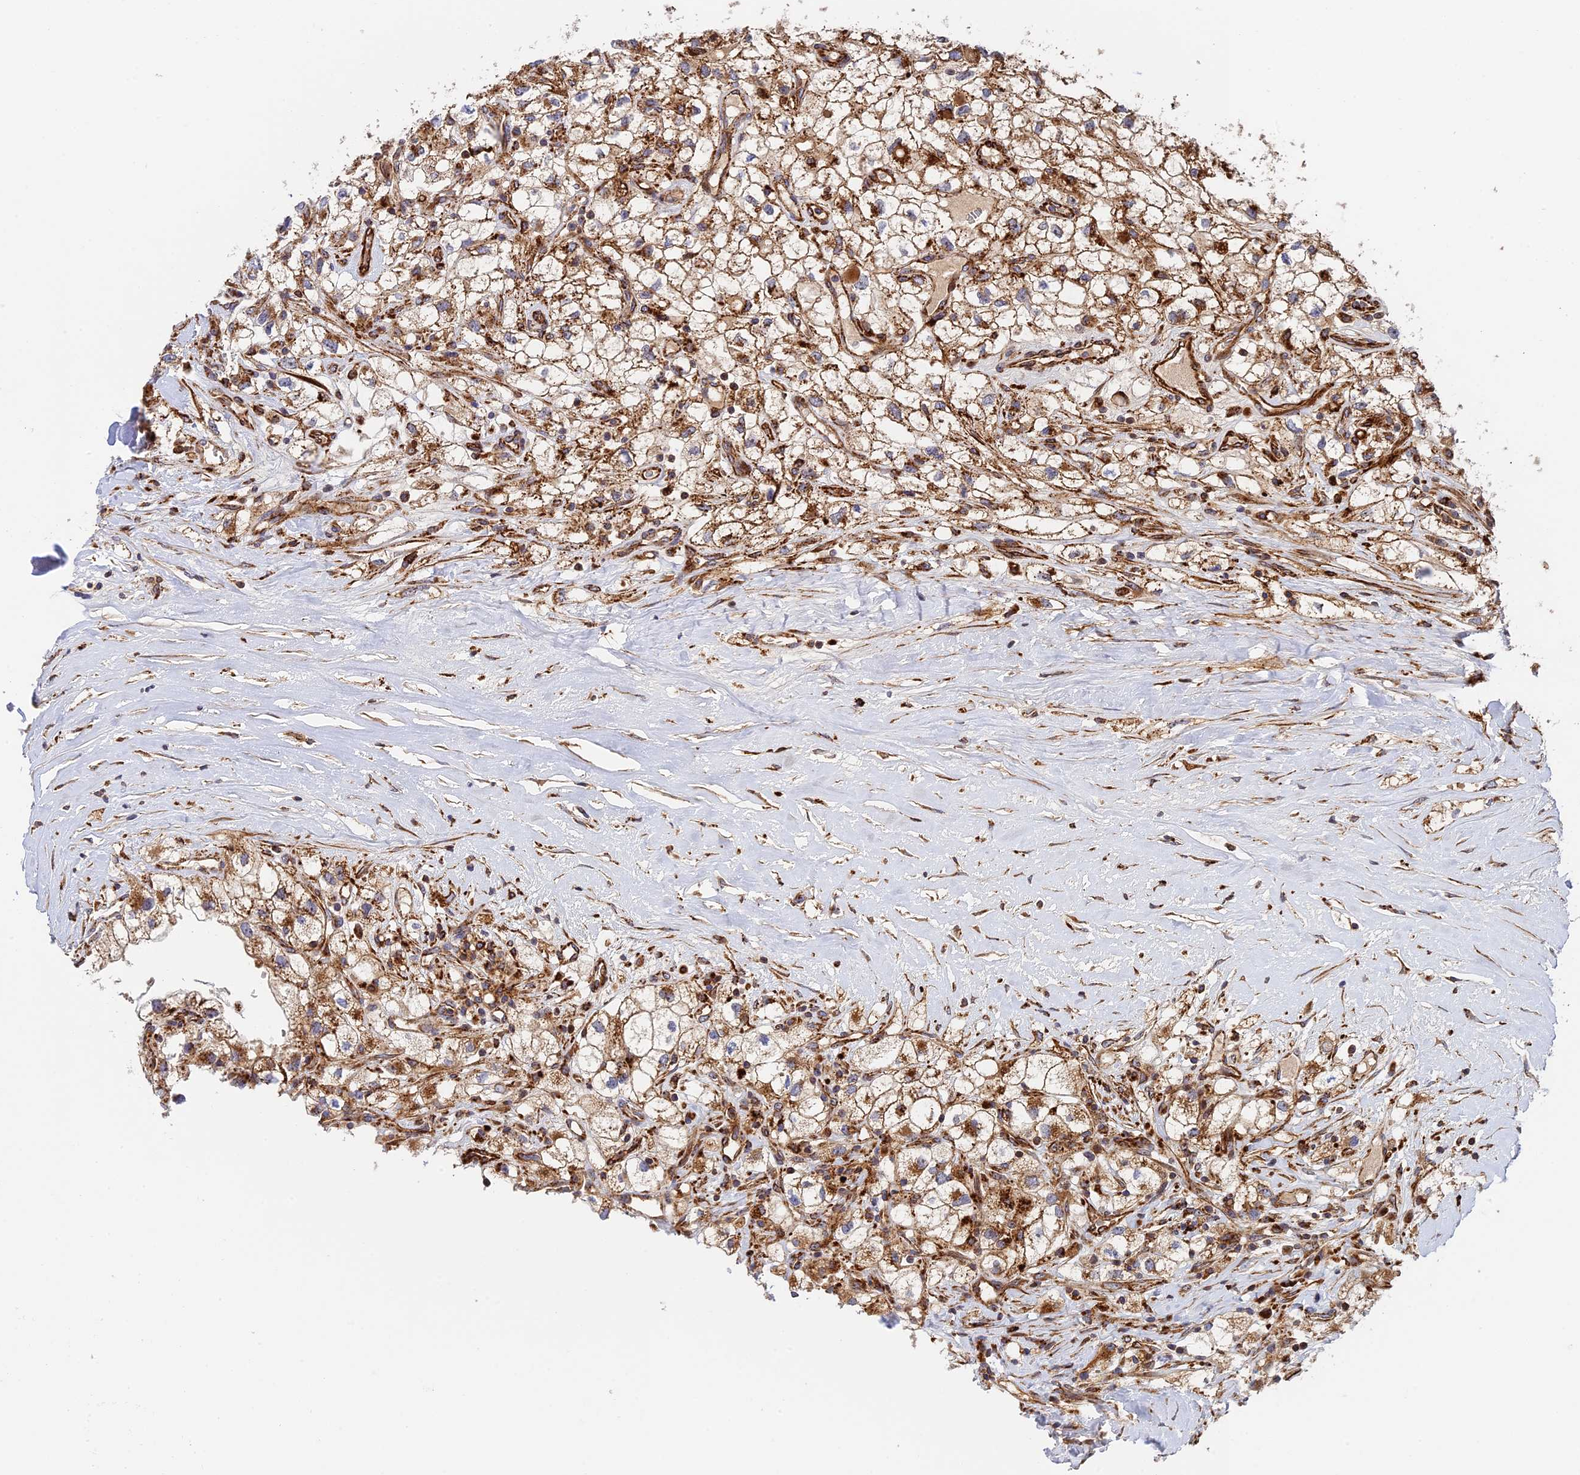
{"staining": {"intensity": "moderate", "quantity": ">75%", "location": "cytoplasmic/membranous"}, "tissue": "renal cancer", "cell_type": "Tumor cells", "image_type": "cancer", "snomed": [{"axis": "morphology", "description": "Adenocarcinoma, NOS"}, {"axis": "topography", "description": "Kidney"}], "caption": "A brown stain shows moderate cytoplasmic/membranous expression of a protein in renal adenocarcinoma tumor cells.", "gene": "PPP2R3C", "patient": {"sex": "male", "age": 59}}